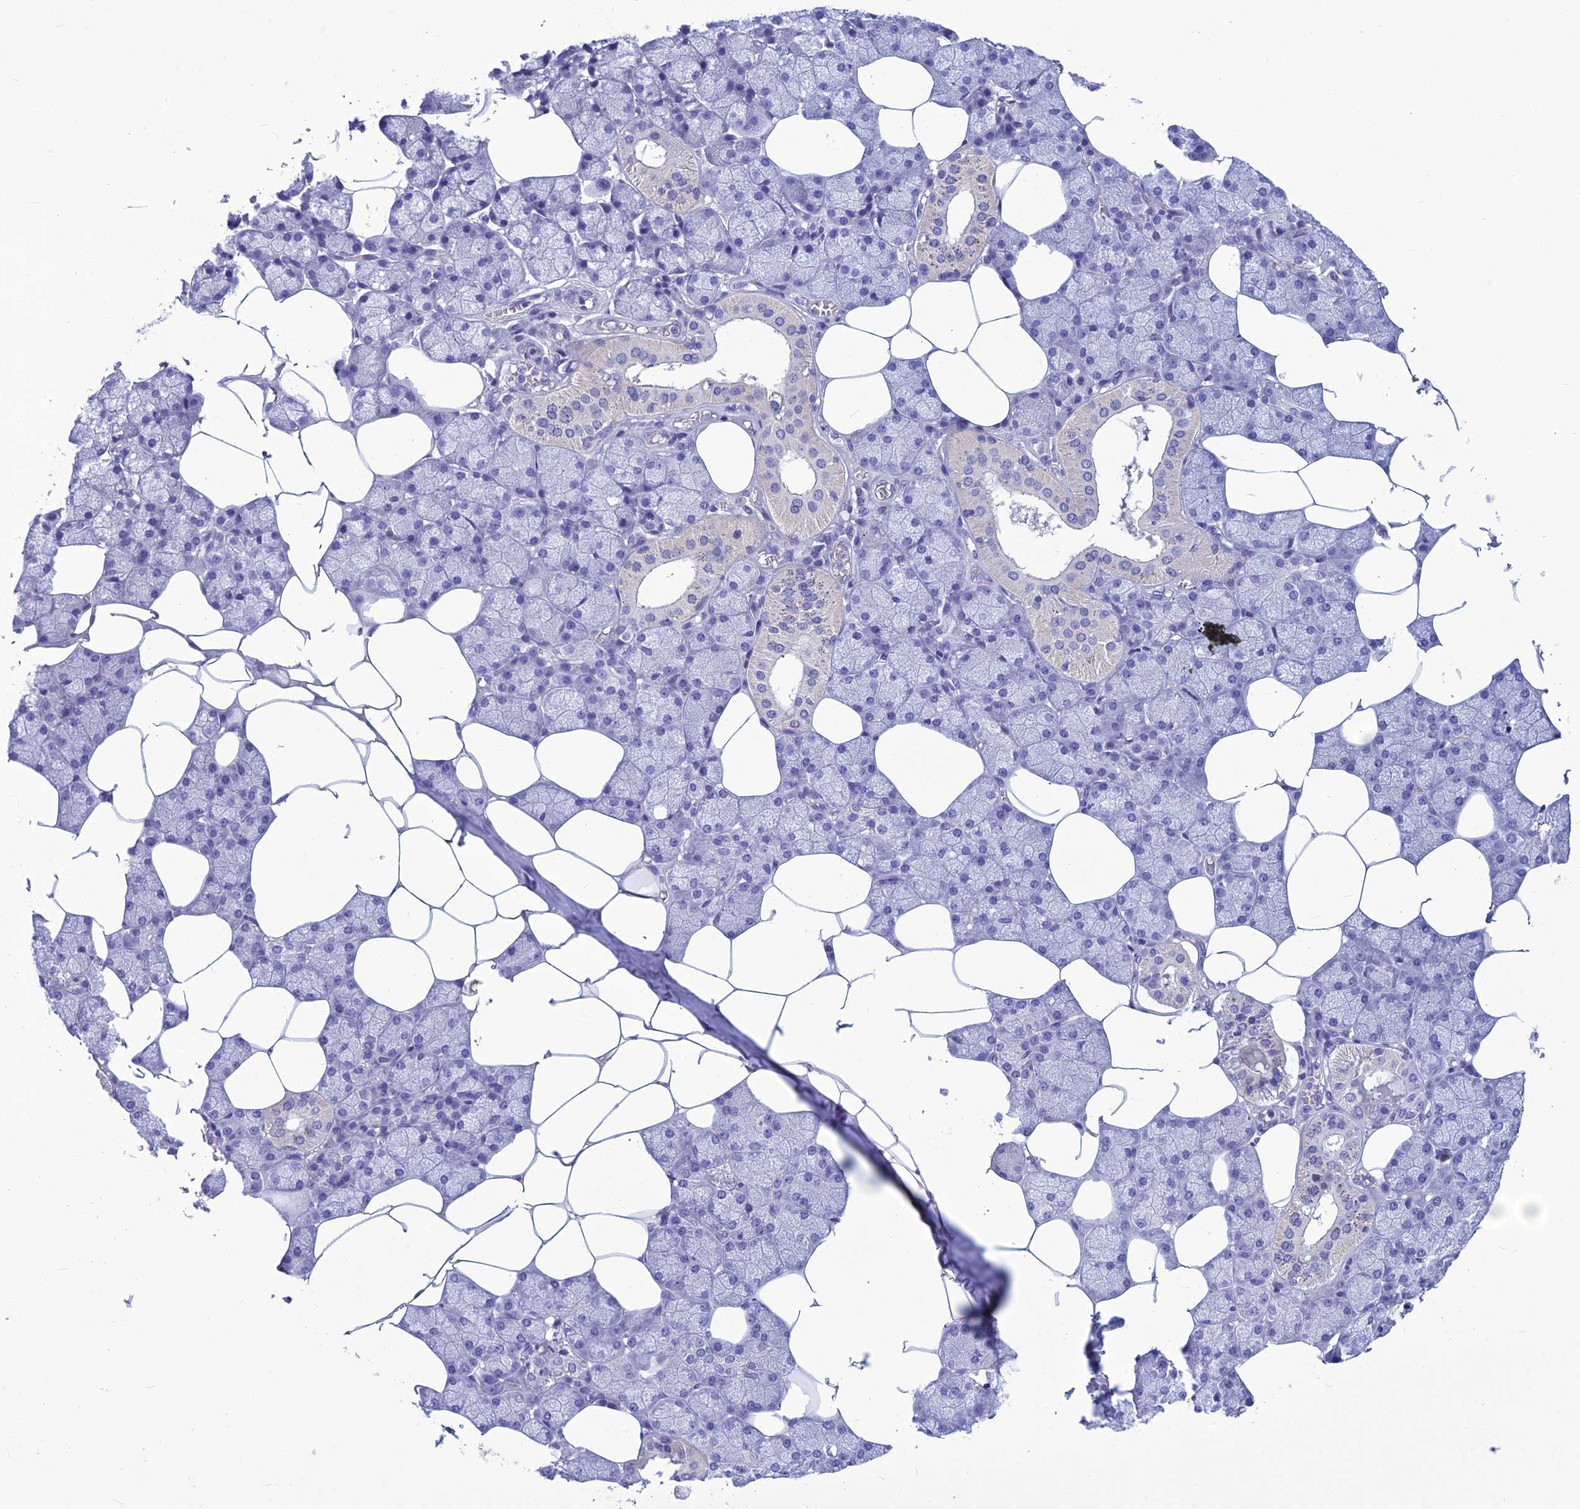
{"staining": {"intensity": "negative", "quantity": "none", "location": "none"}, "tissue": "salivary gland", "cell_type": "Glandular cells", "image_type": "normal", "snomed": [{"axis": "morphology", "description": "Normal tissue, NOS"}, {"axis": "topography", "description": "Salivary gland"}], "caption": "High magnification brightfield microscopy of benign salivary gland stained with DAB (brown) and counterstained with hematoxylin (blue): glandular cells show no significant expression.", "gene": "BBS2", "patient": {"sex": "male", "age": 62}}